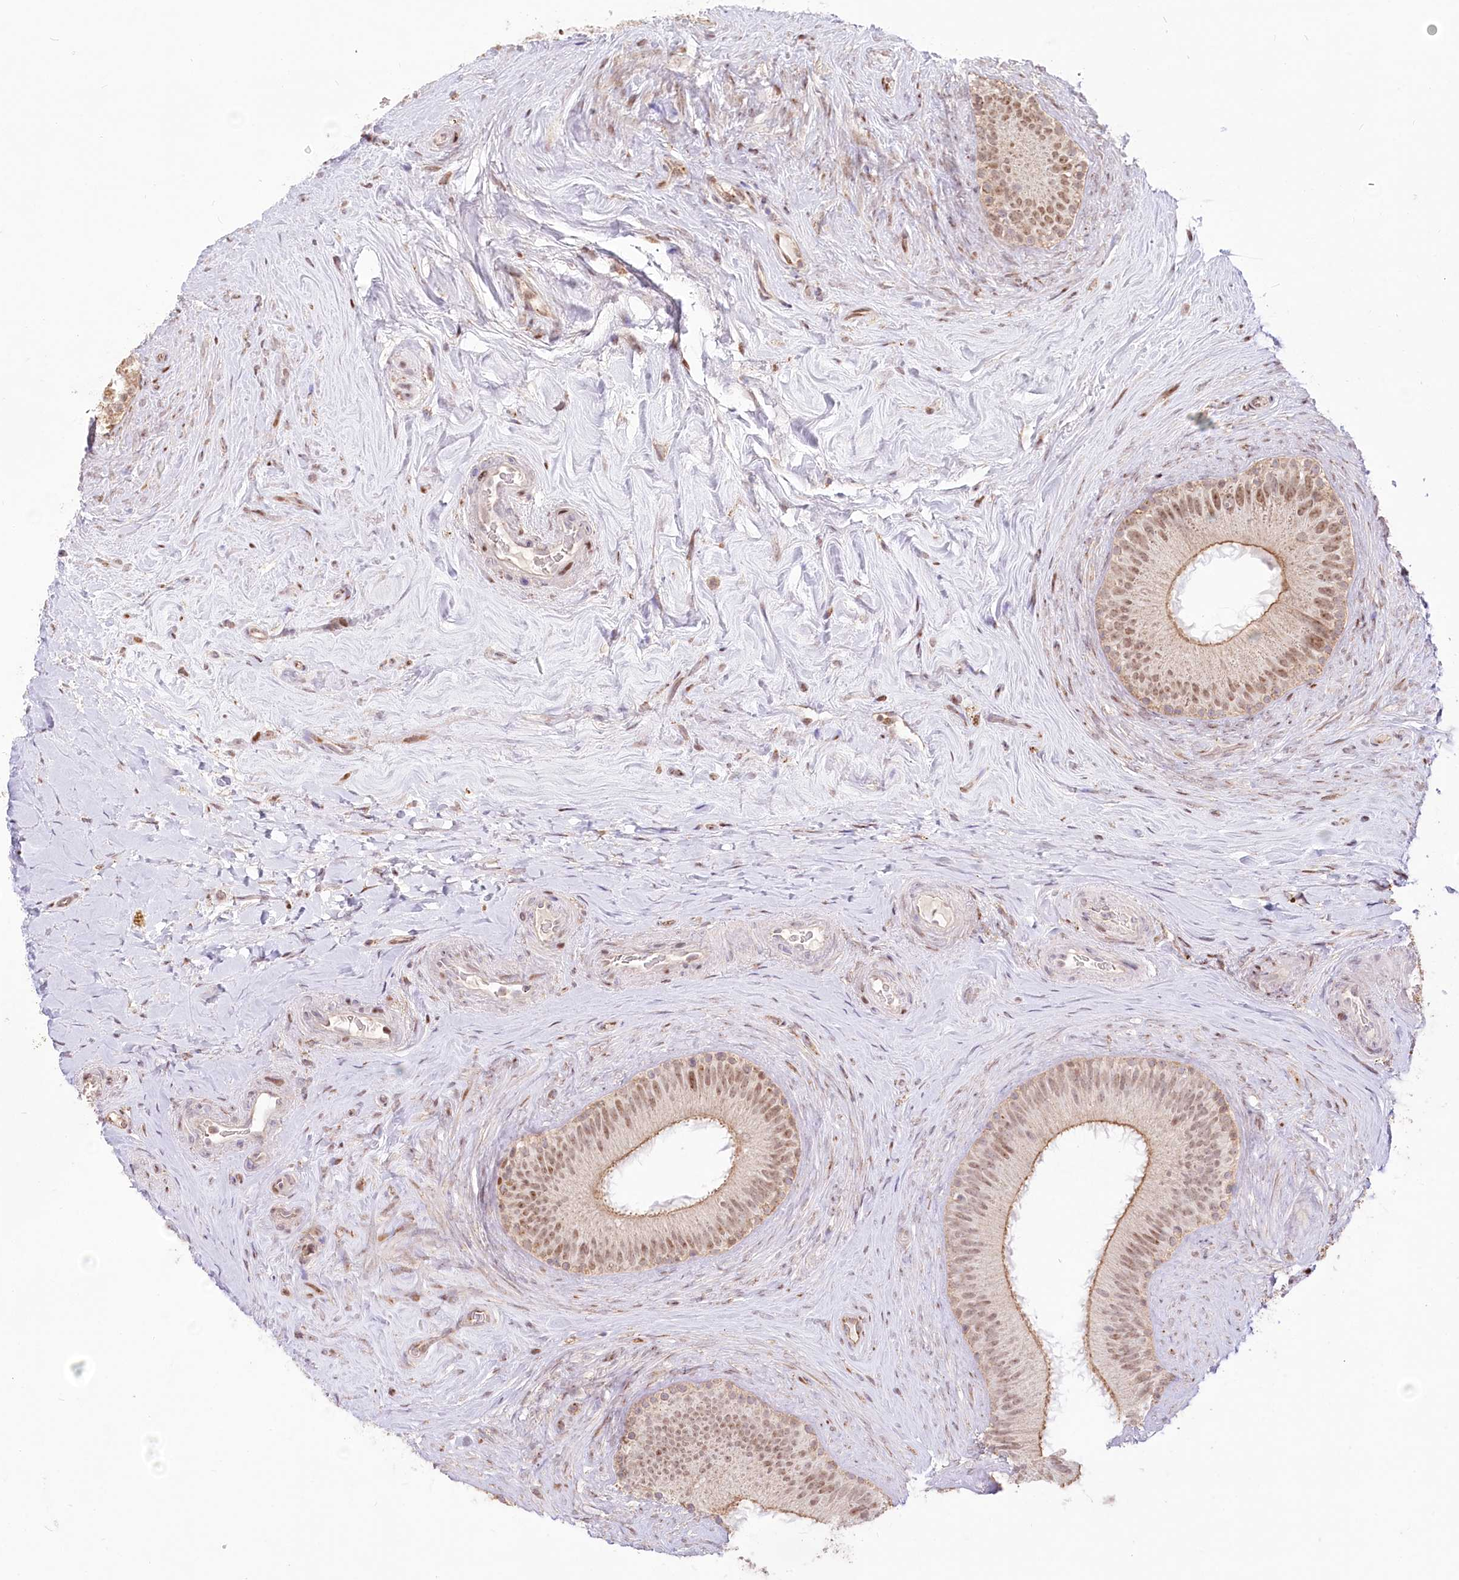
{"staining": {"intensity": "moderate", "quantity": ">75%", "location": "cytoplasmic/membranous,nuclear"}, "tissue": "epididymis", "cell_type": "Glandular cells", "image_type": "normal", "snomed": [{"axis": "morphology", "description": "Normal tissue, NOS"}, {"axis": "topography", "description": "Epididymis"}], "caption": "About >75% of glandular cells in normal human epididymis show moderate cytoplasmic/membranous,nuclear protein expression as visualized by brown immunohistochemical staining.", "gene": "PYURF", "patient": {"sex": "male", "age": 84}}